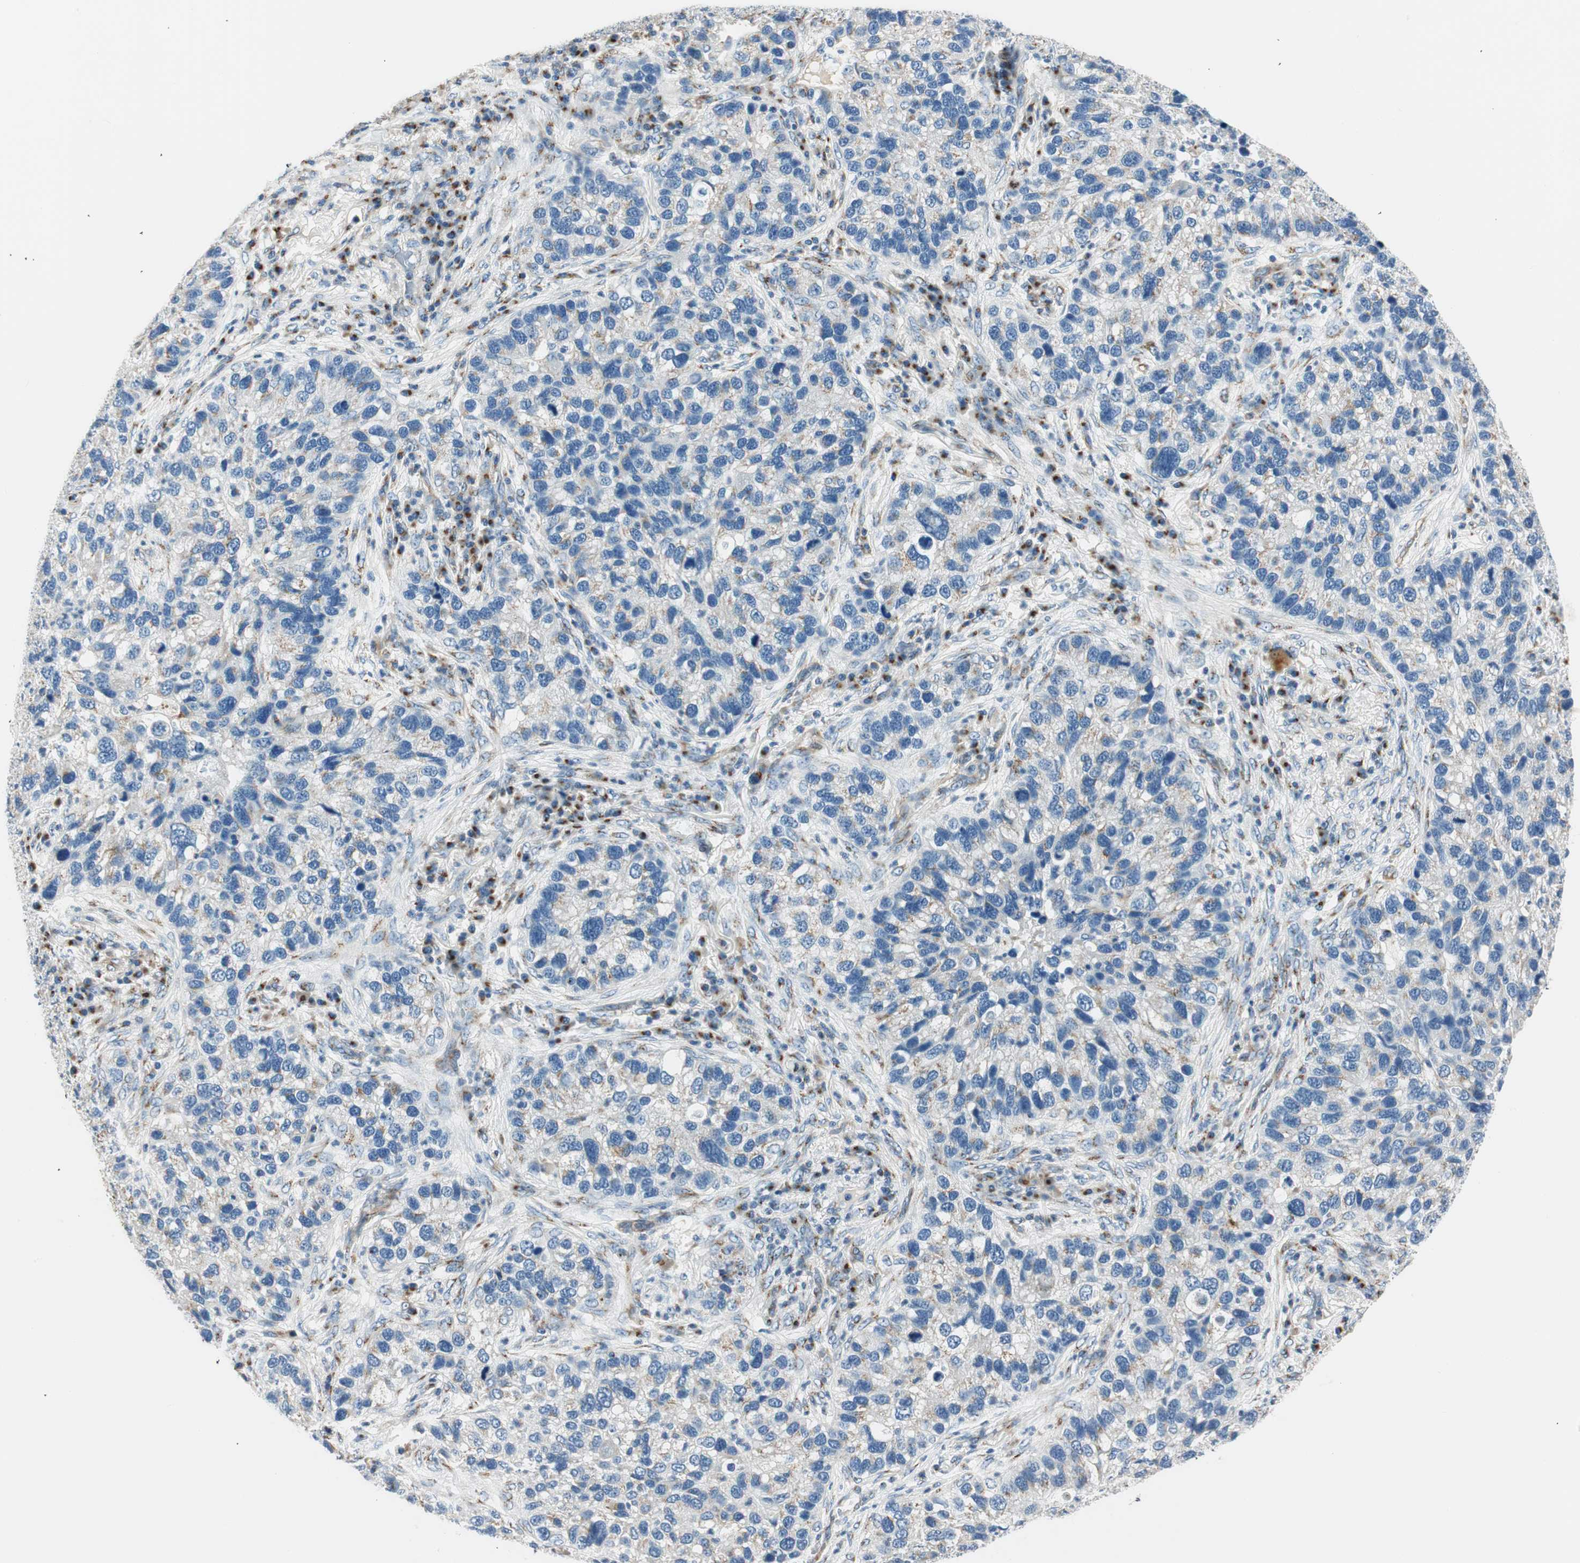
{"staining": {"intensity": "moderate", "quantity": "<25%", "location": "cytoplasmic/membranous"}, "tissue": "lung cancer", "cell_type": "Tumor cells", "image_type": "cancer", "snomed": [{"axis": "morphology", "description": "Normal tissue, NOS"}, {"axis": "morphology", "description": "Adenocarcinoma, NOS"}, {"axis": "topography", "description": "Bronchus"}, {"axis": "topography", "description": "Lung"}], "caption": "An image showing moderate cytoplasmic/membranous staining in approximately <25% of tumor cells in lung cancer, as visualized by brown immunohistochemical staining.", "gene": "TMF1", "patient": {"sex": "male", "age": 54}}